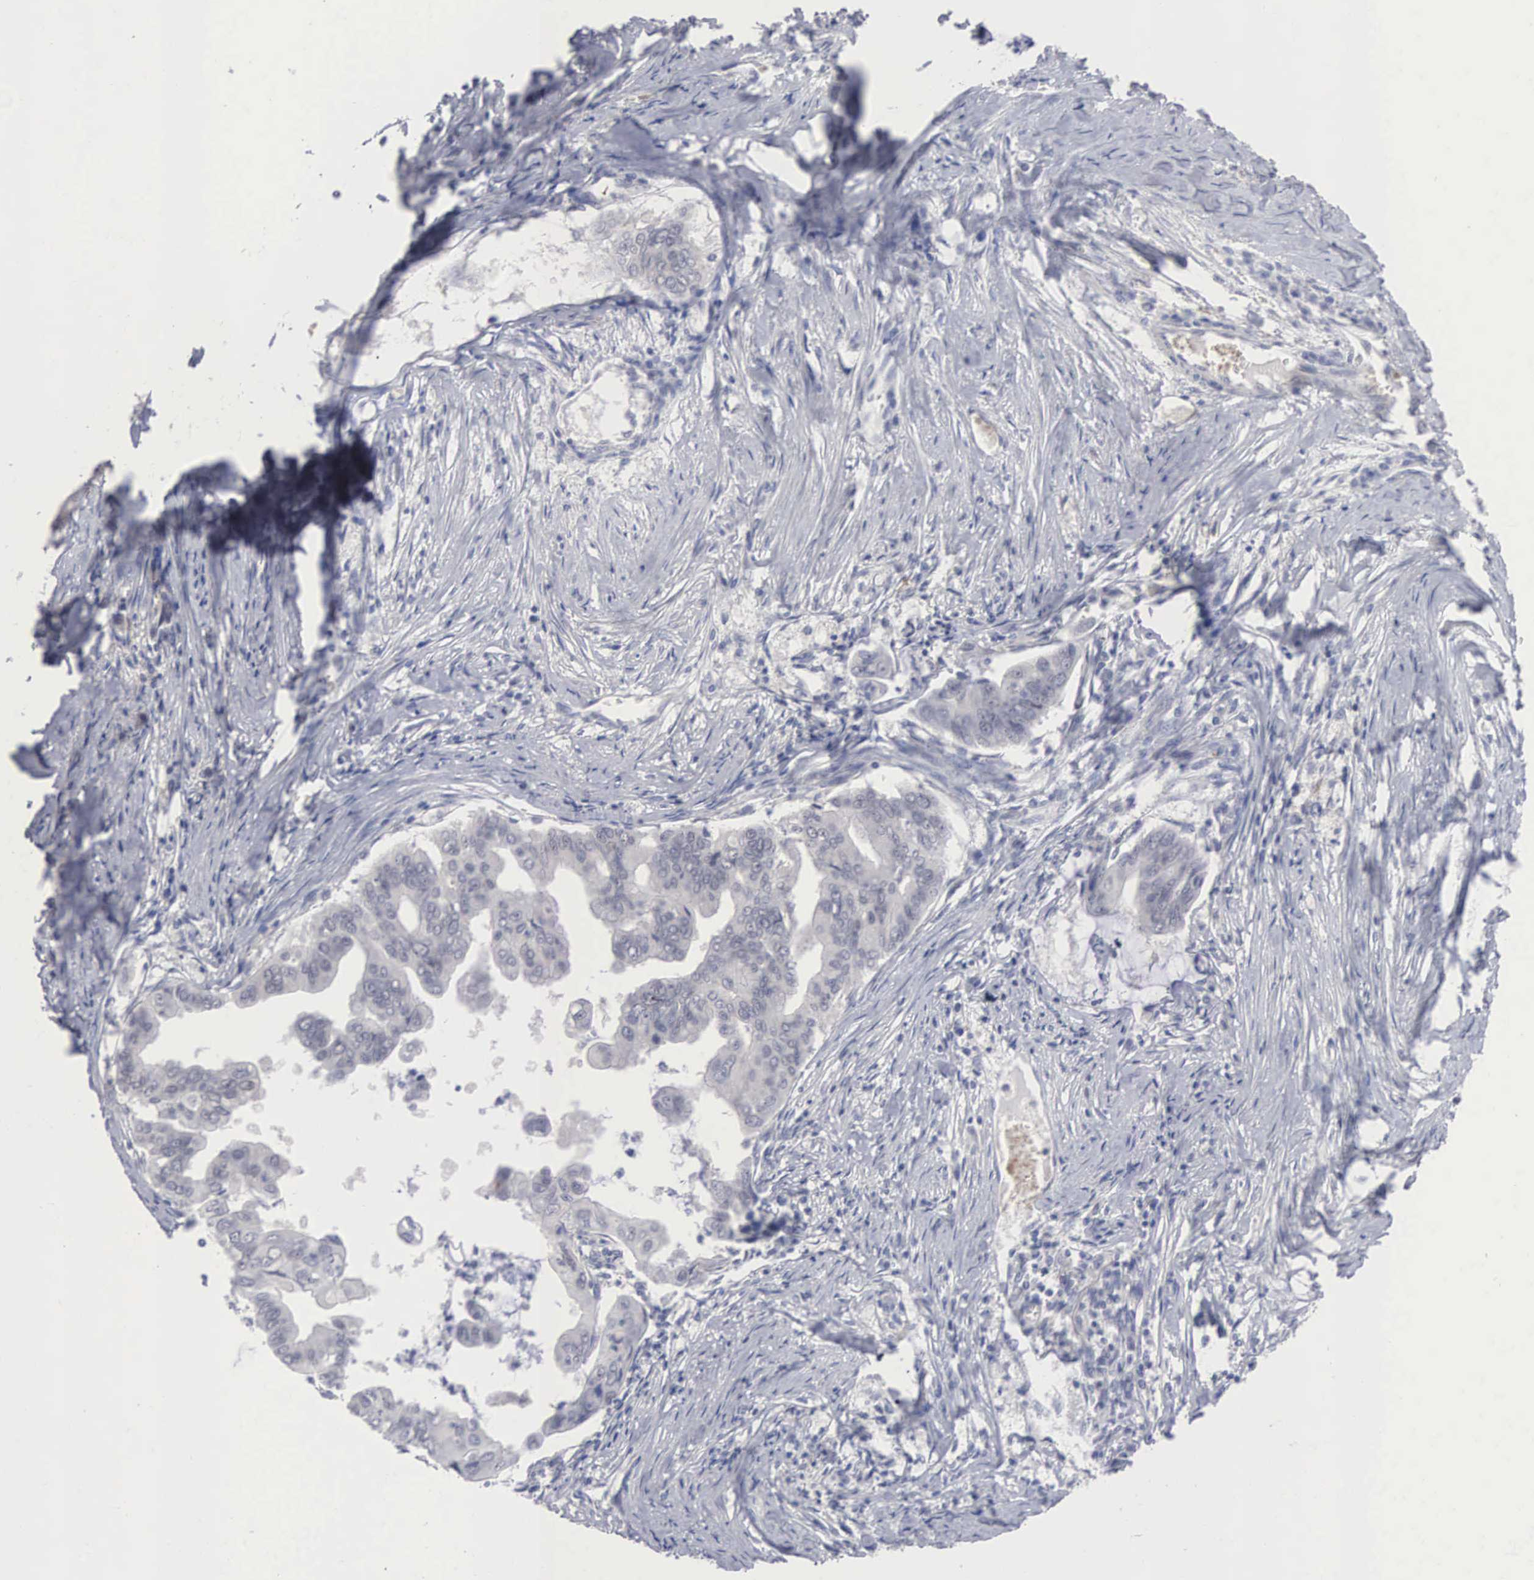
{"staining": {"intensity": "negative", "quantity": "none", "location": "none"}, "tissue": "stomach cancer", "cell_type": "Tumor cells", "image_type": "cancer", "snomed": [{"axis": "morphology", "description": "Adenocarcinoma, NOS"}, {"axis": "topography", "description": "Stomach, upper"}], "caption": "Immunohistochemical staining of stomach cancer reveals no significant expression in tumor cells. (Brightfield microscopy of DAB (3,3'-diaminobenzidine) IHC at high magnification).", "gene": "ACOT4", "patient": {"sex": "male", "age": 80}}